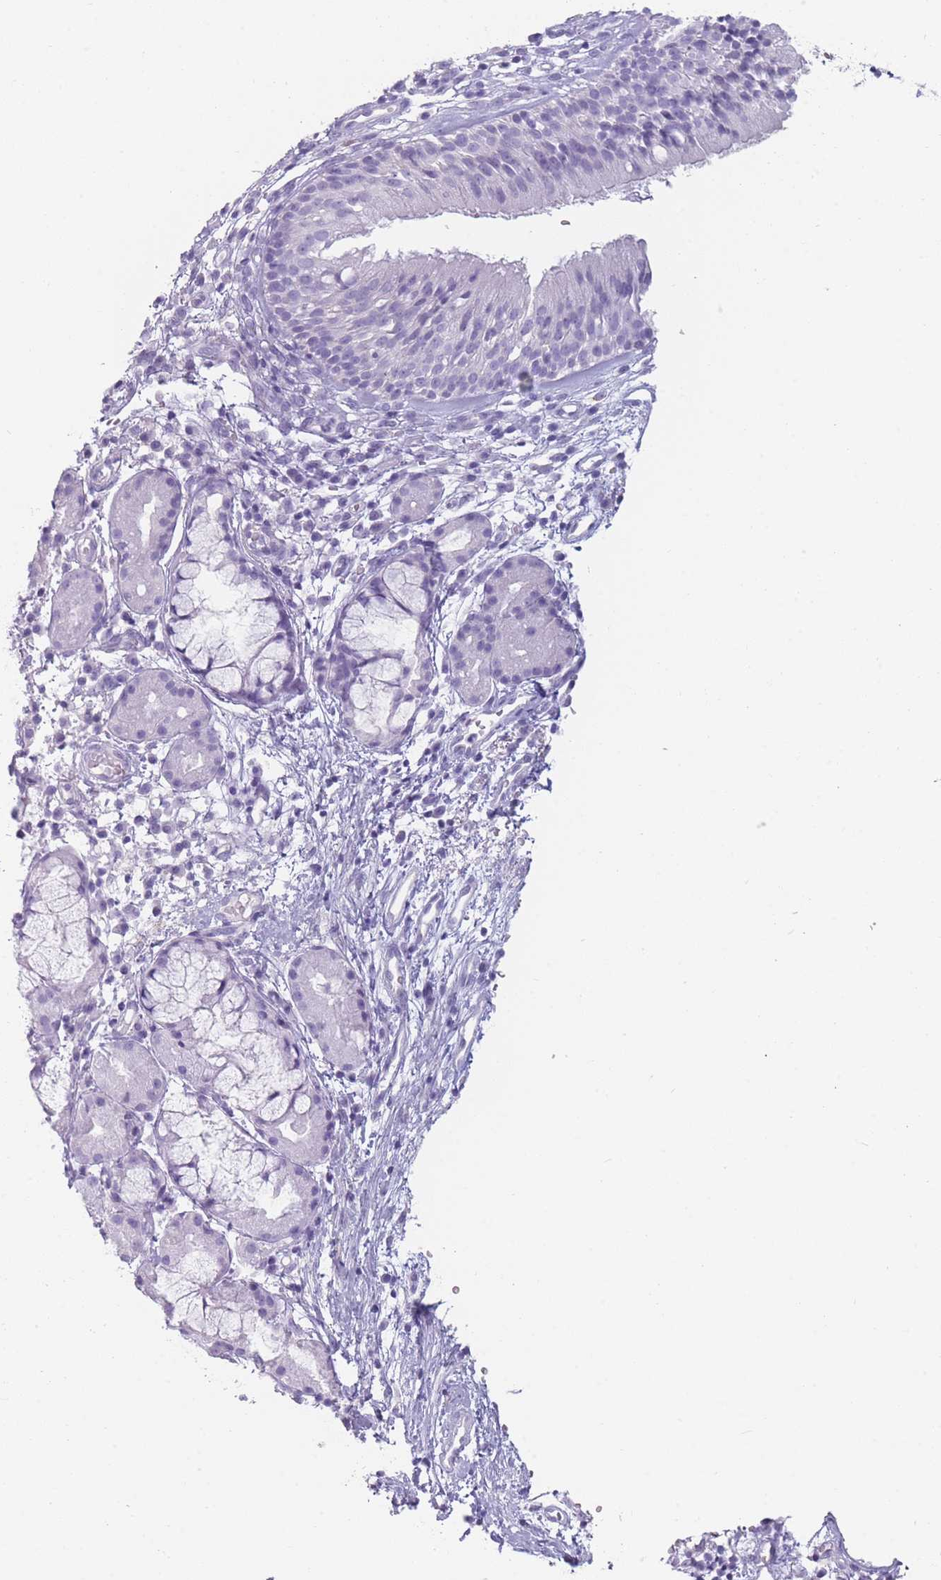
{"staining": {"intensity": "negative", "quantity": "none", "location": "none"}, "tissue": "nasopharynx", "cell_type": "Respiratory epithelial cells", "image_type": "normal", "snomed": [{"axis": "morphology", "description": "Normal tissue, NOS"}, {"axis": "topography", "description": "Nasopharynx"}], "caption": "Nasopharynx stained for a protein using immunohistochemistry (IHC) shows no expression respiratory epithelial cells.", "gene": "GPR12", "patient": {"sex": "male", "age": 65}}